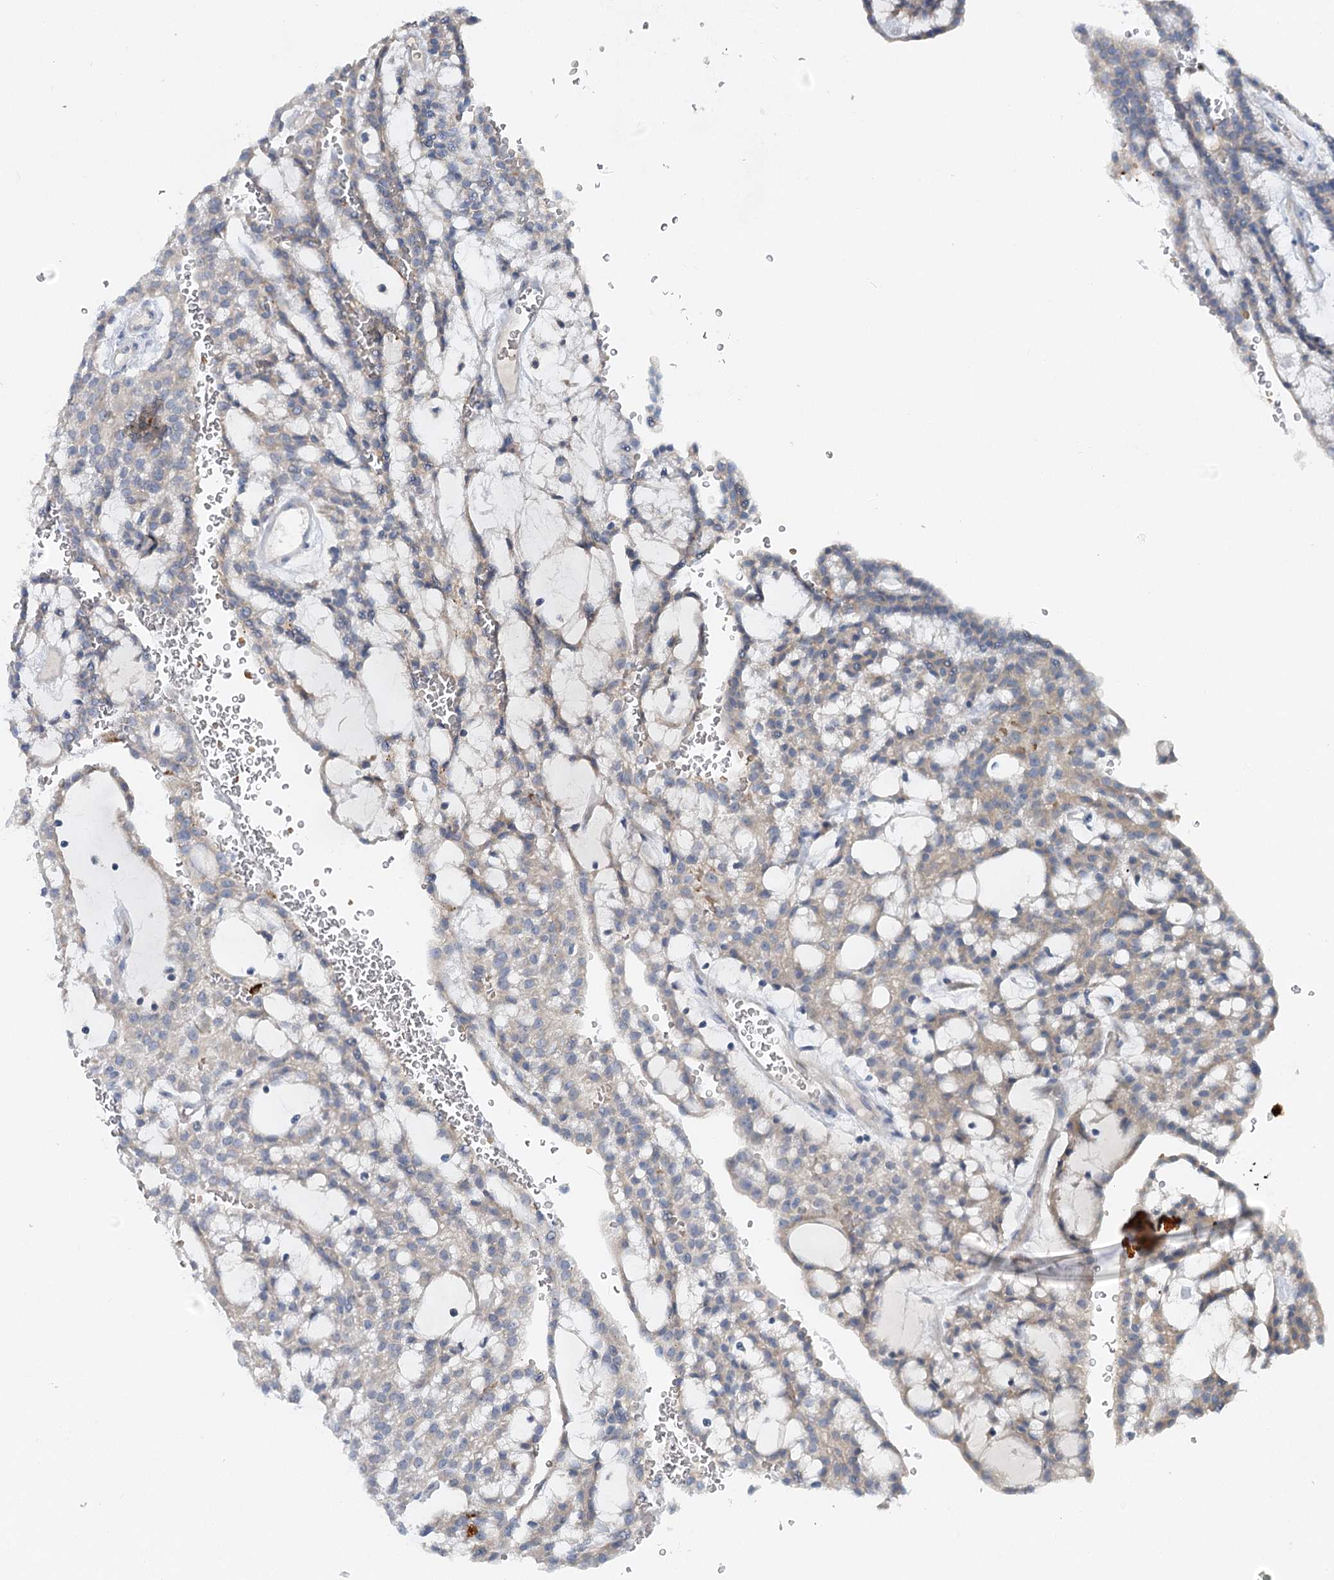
{"staining": {"intensity": "weak", "quantity": "25%-75%", "location": "cytoplasmic/membranous"}, "tissue": "renal cancer", "cell_type": "Tumor cells", "image_type": "cancer", "snomed": [{"axis": "morphology", "description": "Adenocarcinoma, NOS"}, {"axis": "topography", "description": "Kidney"}], "caption": "A low amount of weak cytoplasmic/membranous expression is seen in approximately 25%-75% of tumor cells in renal cancer (adenocarcinoma) tissue.", "gene": "CIB4", "patient": {"sex": "male", "age": 63}}